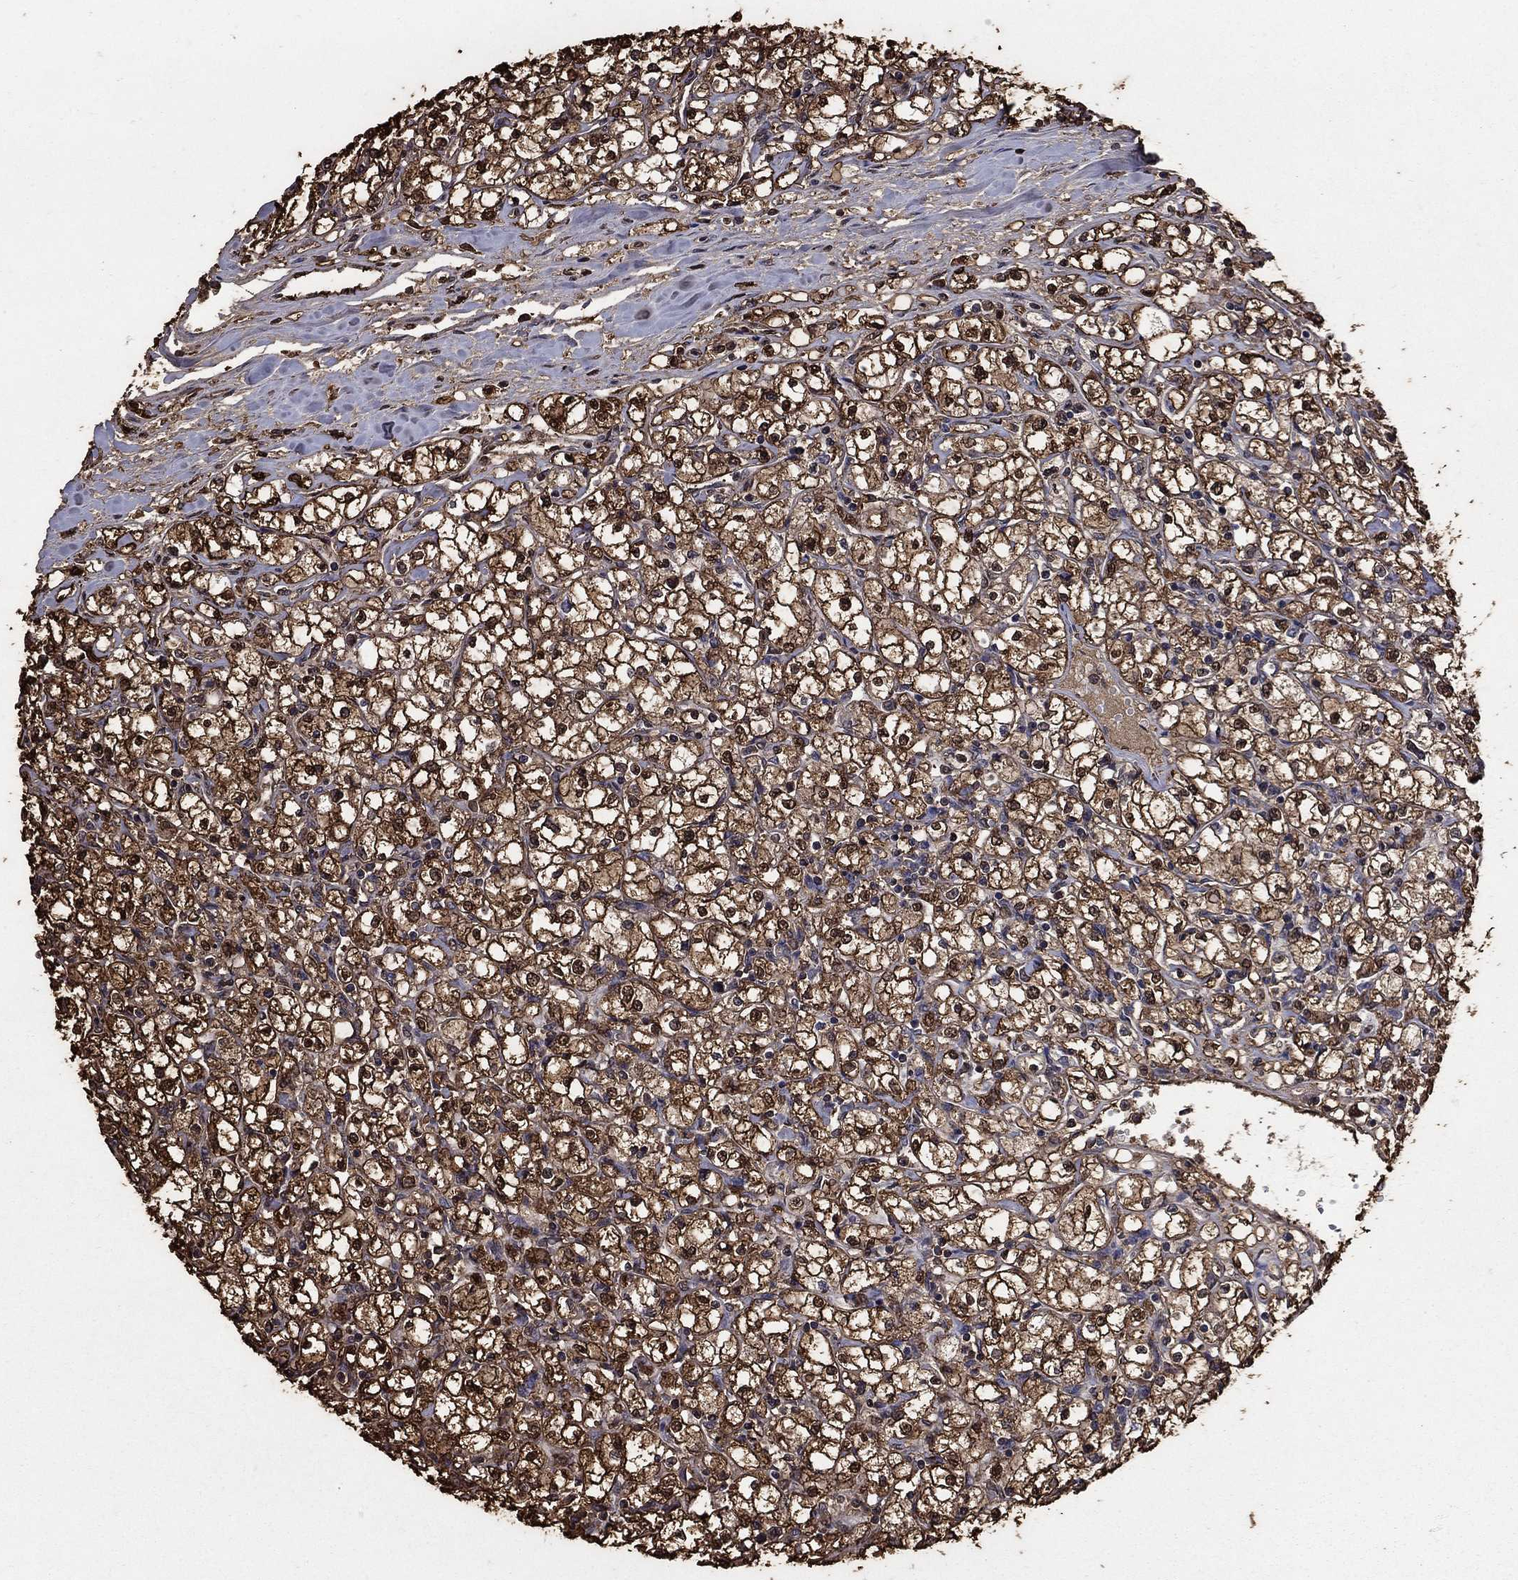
{"staining": {"intensity": "strong", "quantity": "25%-75%", "location": "cytoplasmic/membranous,nuclear"}, "tissue": "renal cancer", "cell_type": "Tumor cells", "image_type": "cancer", "snomed": [{"axis": "morphology", "description": "Adenocarcinoma, NOS"}, {"axis": "topography", "description": "Kidney"}], "caption": "Renal cancer (adenocarcinoma) stained with DAB (3,3'-diaminobenzidine) IHC demonstrates high levels of strong cytoplasmic/membranous and nuclear positivity in approximately 25%-75% of tumor cells. (IHC, brightfield microscopy, high magnification).", "gene": "GAPDH", "patient": {"sex": "male", "age": 67}}